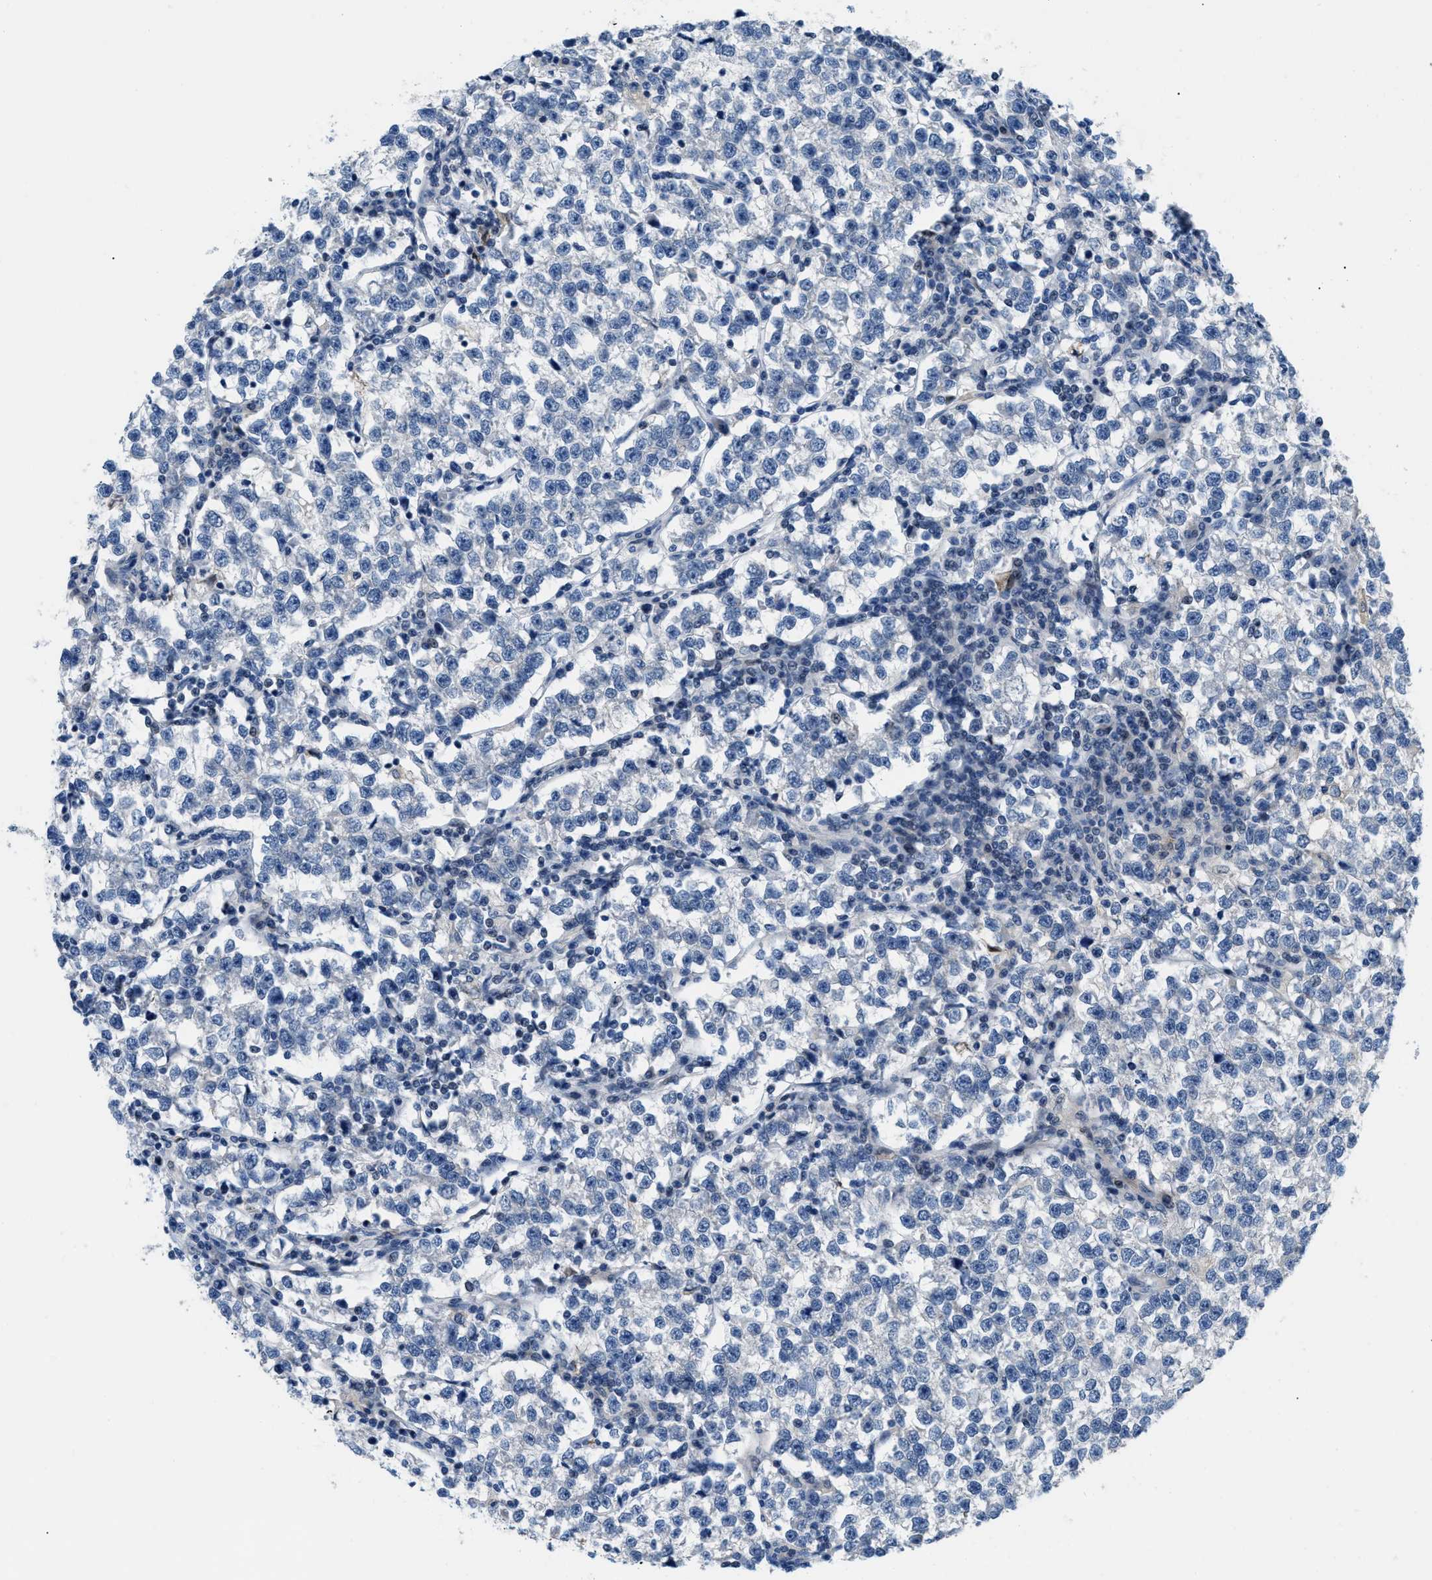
{"staining": {"intensity": "negative", "quantity": "none", "location": "none"}, "tissue": "testis cancer", "cell_type": "Tumor cells", "image_type": "cancer", "snomed": [{"axis": "morphology", "description": "Normal tissue, NOS"}, {"axis": "morphology", "description": "Seminoma, NOS"}, {"axis": "topography", "description": "Testis"}], "caption": "A micrograph of human testis cancer (seminoma) is negative for staining in tumor cells.", "gene": "FDCSP", "patient": {"sex": "male", "age": 43}}